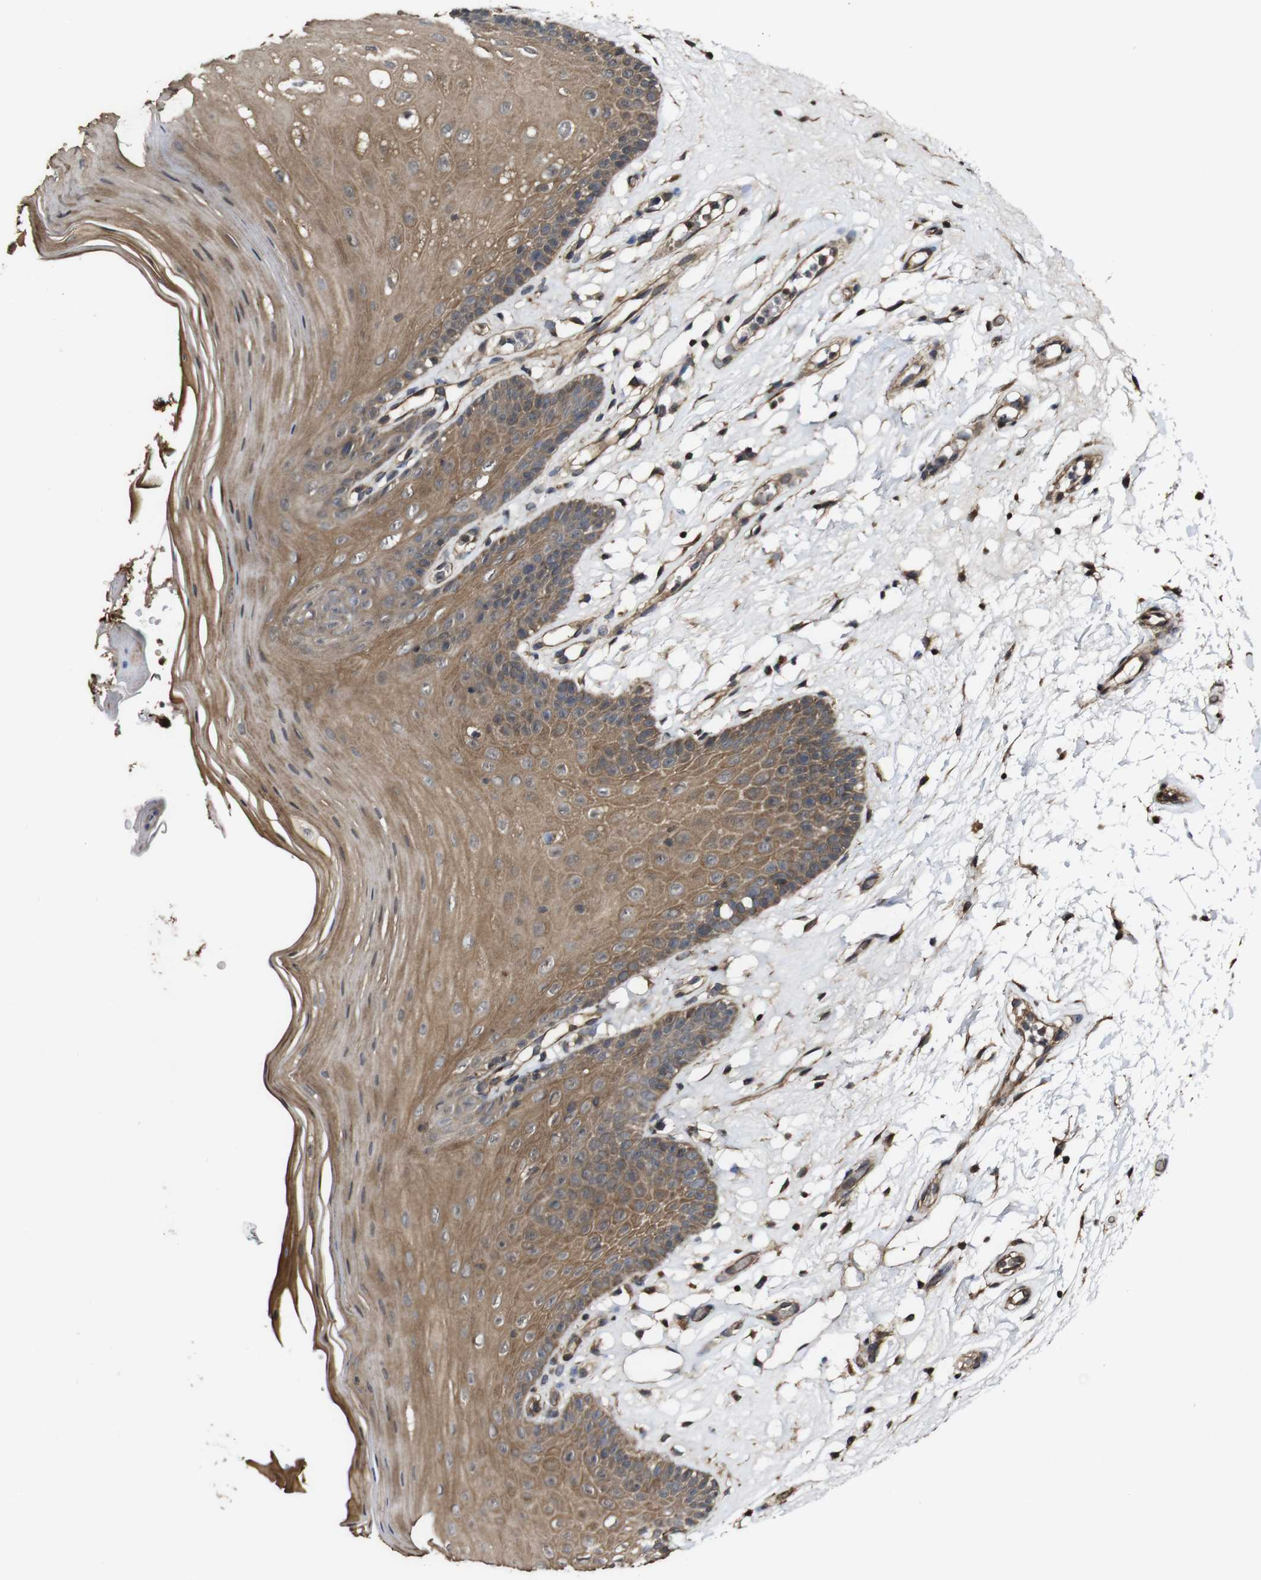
{"staining": {"intensity": "moderate", "quantity": ">75%", "location": "cytoplasmic/membranous"}, "tissue": "oral mucosa", "cell_type": "Squamous epithelial cells", "image_type": "normal", "snomed": [{"axis": "morphology", "description": "Normal tissue, NOS"}, {"axis": "morphology", "description": "Squamous cell carcinoma, NOS"}, {"axis": "topography", "description": "Skeletal muscle"}, {"axis": "topography", "description": "Oral tissue"}, {"axis": "topography", "description": "Head-Neck"}], "caption": "Oral mucosa stained with immunohistochemistry (IHC) exhibits moderate cytoplasmic/membranous staining in about >75% of squamous epithelial cells.", "gene": "BTN3A3", "patient": {"sex": "male", "age": 71}}